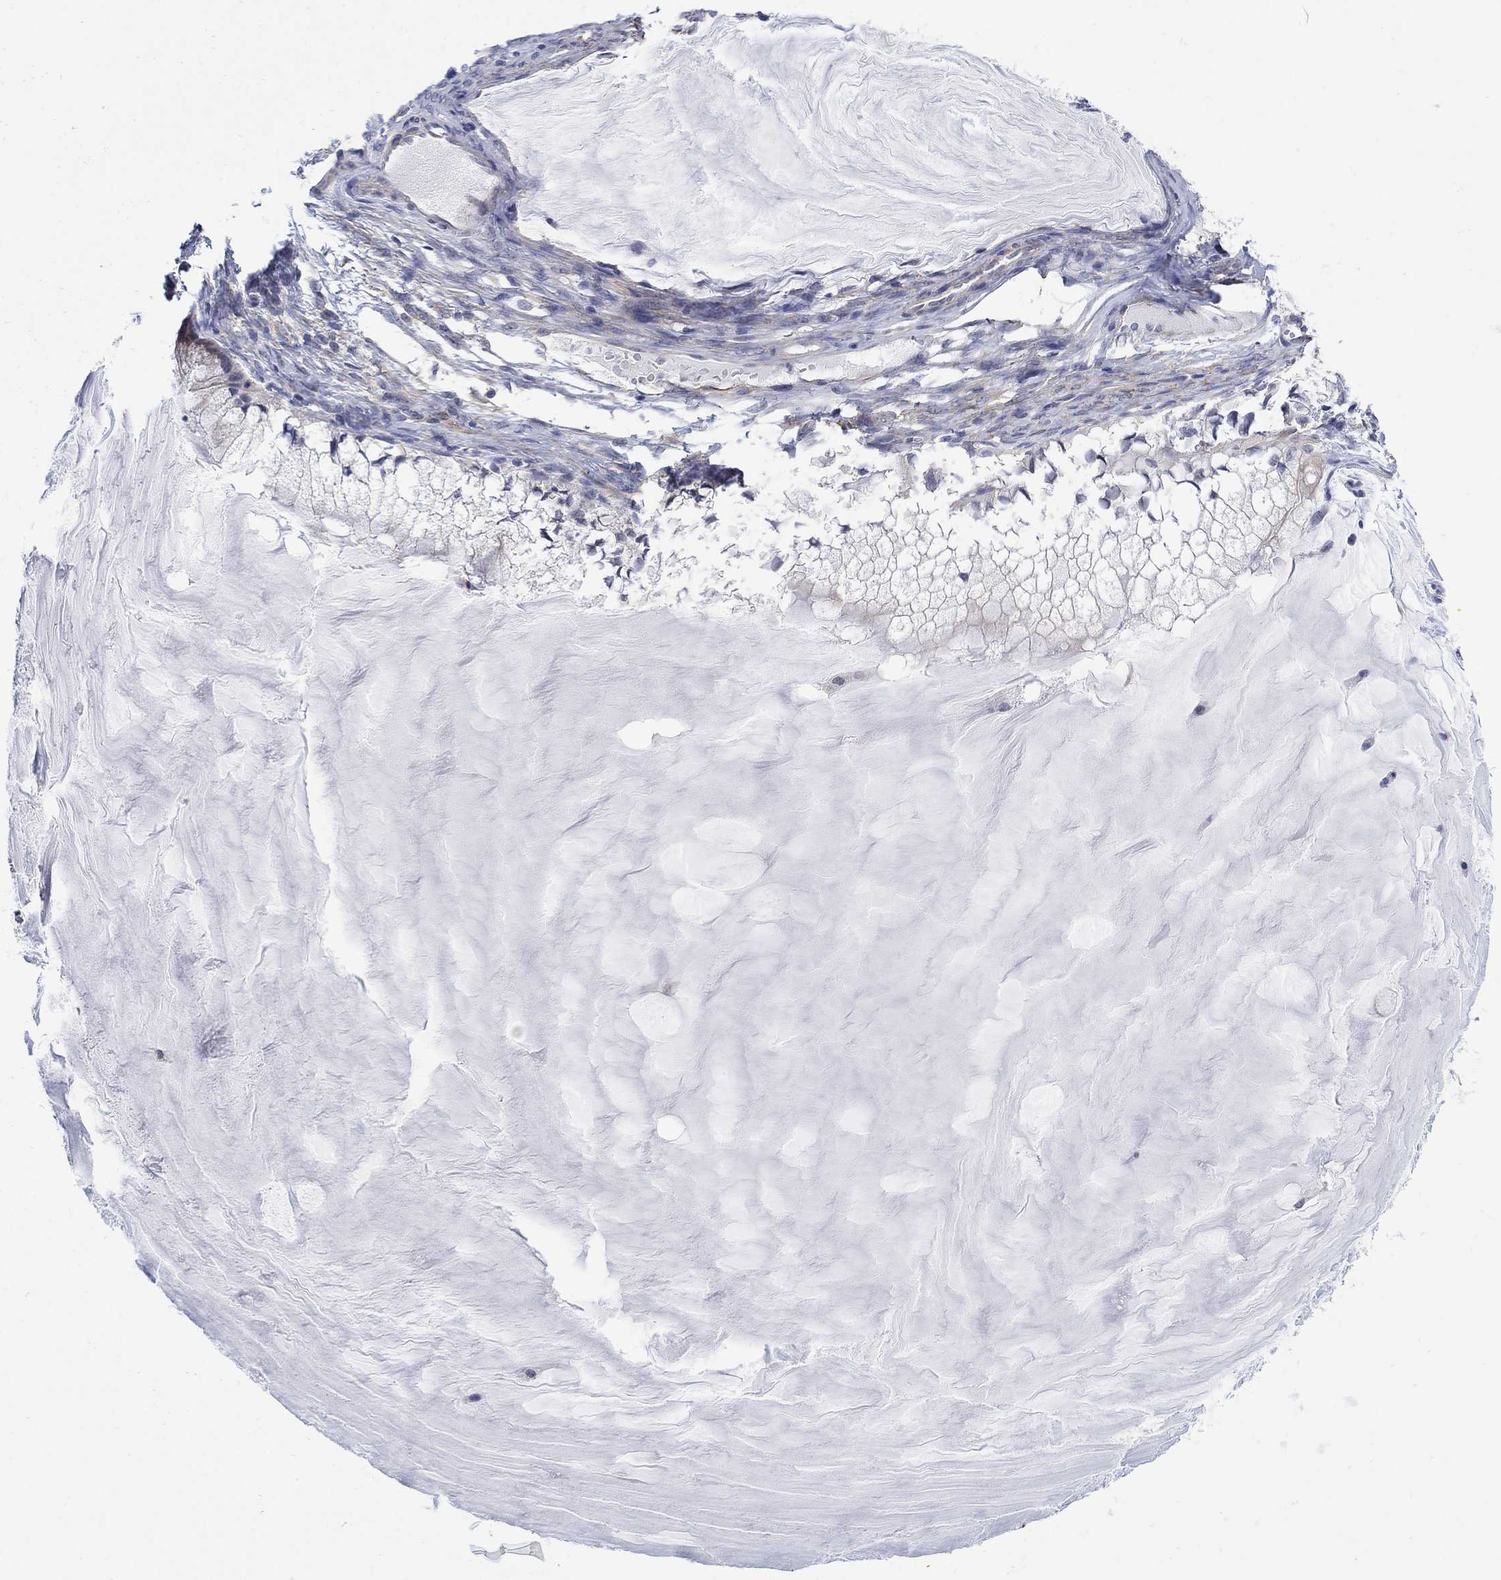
{"staining": {"intensity": "weak", "quantity": "<25%", "location": "cytoplasmic/membranous"}, "tissue": "ovarian cancer", "cell_type": "Tumor cells", "image_type": "cancer", "snomed": [{"axis": "morphology", "description": "Cystadenocarcinoma, mucinous, NOS"}, {"axis": "topography", "description": "Ovary"}], "caption": "DAB (3,3'-diaminobenzidine) immunohistochemical staining of ovarian mucinous cystadenocarcinoma displays no significant positivity in tumor cells.", "gene": "SCN7A", "patient": {"sex": "female", "age": 57}}